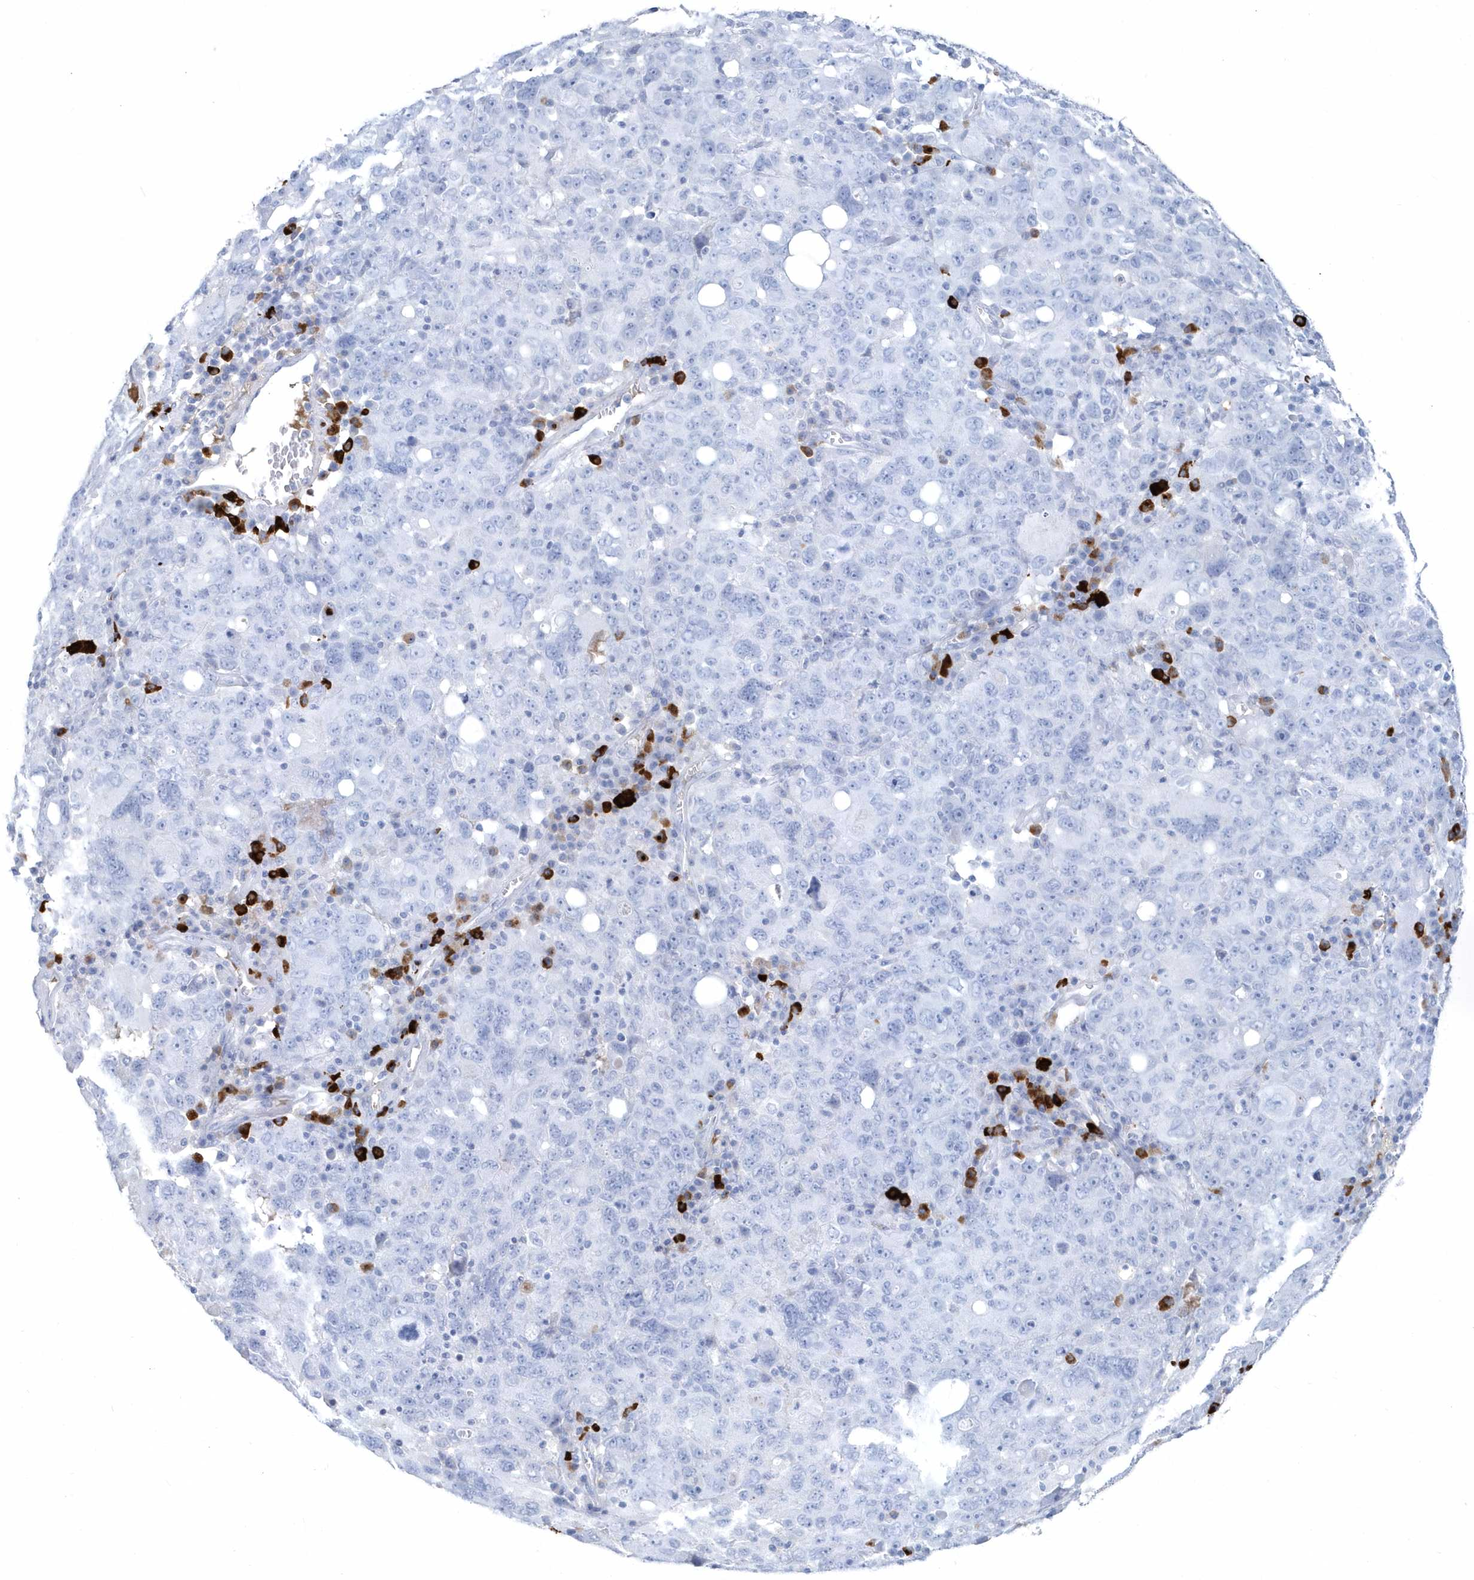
{"staining": {"intensity": "negative", "quantity": "none", "location": "none"}, "tissue": "ovarian cancer", "cell_type": "Tumor cells", "image_type": "cancer", "snomed": [{"axis": "morphology", "description": "Carcinoma, endometroid"}, {"axis": "topography", "description": "Ovary"}], "caption": "Immunohistochemistry (IHC) photomicrograph of ovarian cancer stained for a protein (brown), which exhibits no positivity in tumor cells. (Brightfield microscopy of DAB immunohistochemistry (IHC) at high magnification).", "gene": "JCHAIN", "patient": {"sex": "female", "age": 62}}